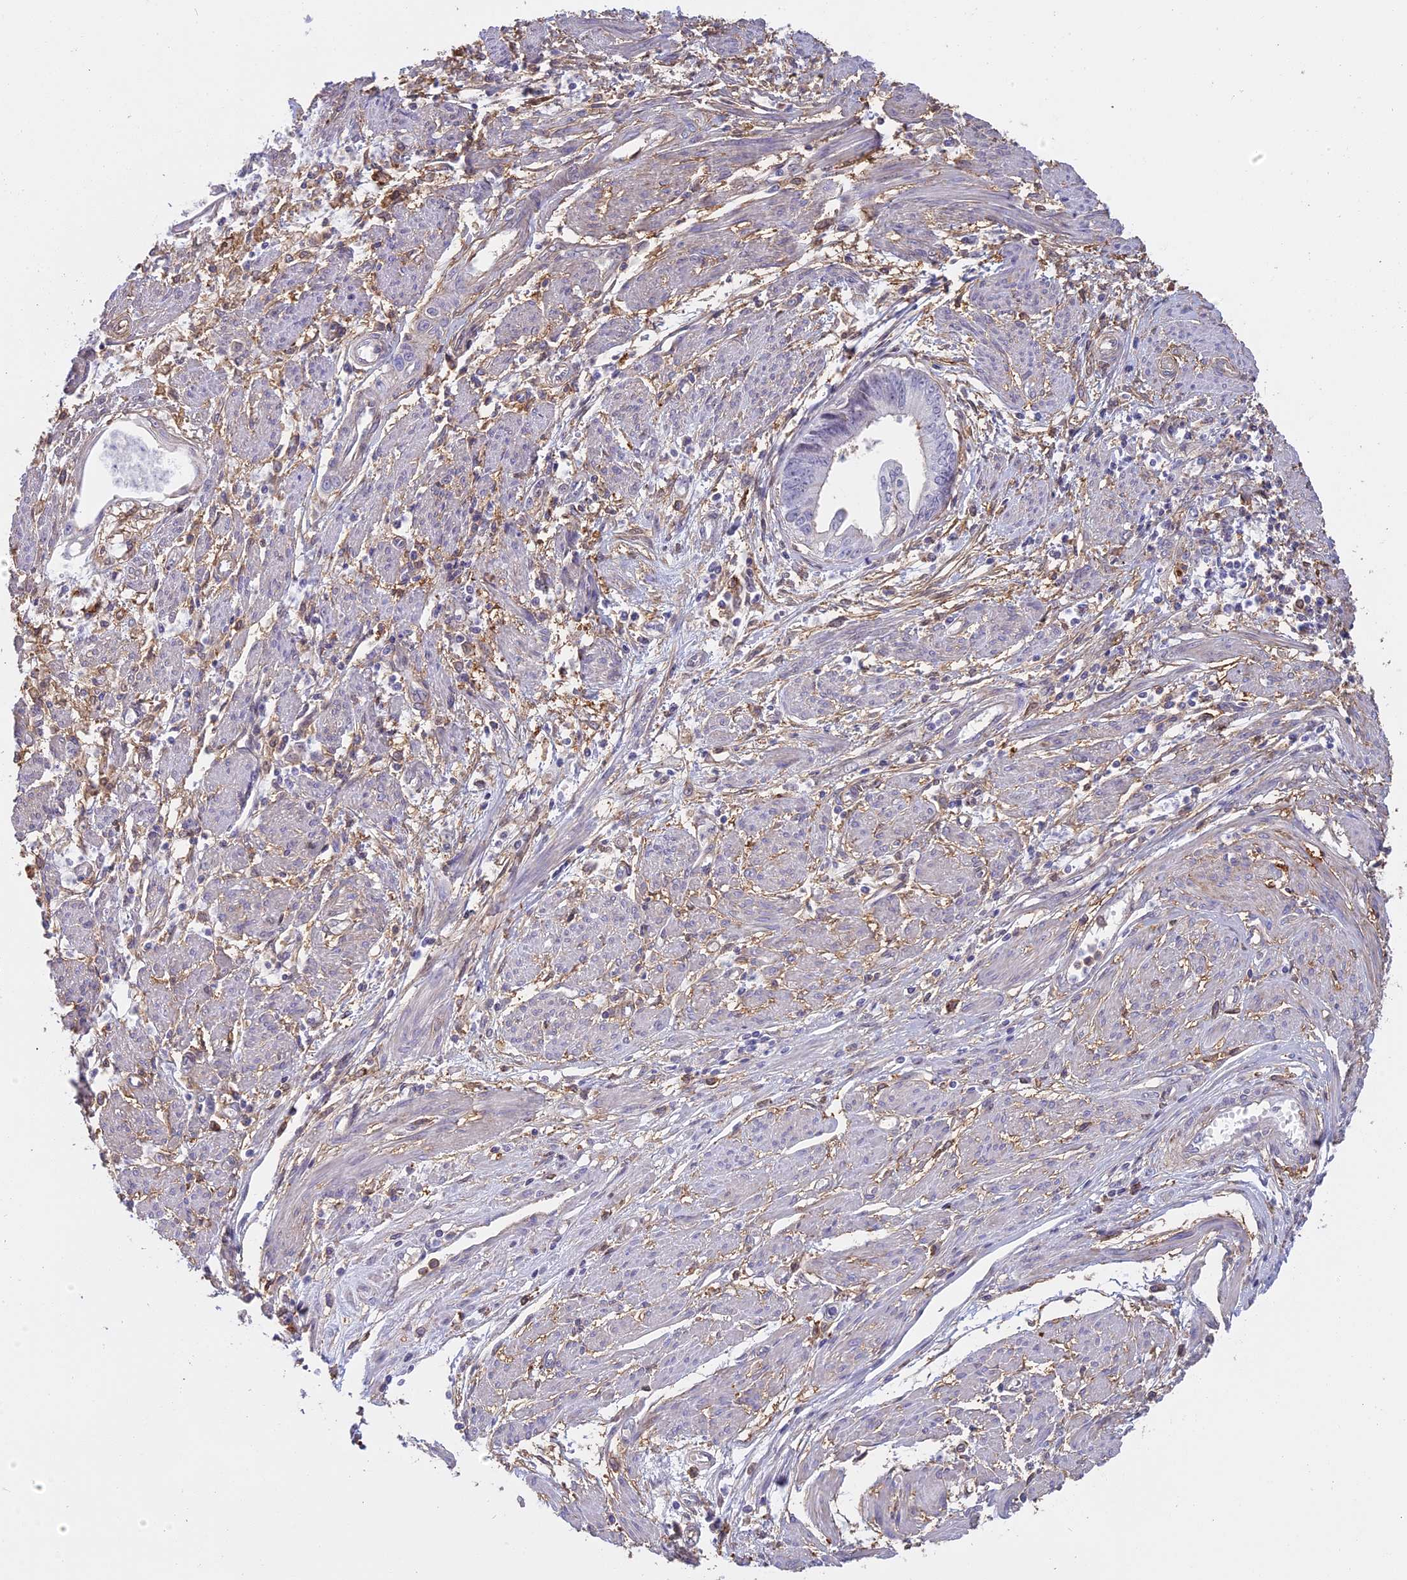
{"staining": {"intensity": "negative", "quantity": "none", "location": "none"}, "tissue": "endometrial cancer", "cell_type": "Tumor cells", "image_type": "cancer", "snomed": [{"axis": "morphology", "description": "Adenocarcinoma, NOS"}, {"axis": "topography", "description": "Endometrium"}], "caption": "A high-resolution histopathology image shows immunohistochemistry (IHC) staining of endometrial adenocarcinoma, which displays no significant staining in tumor cells. Brightfield microscopy of immunohistochemistry stained with DAB (3,3'-diaminobenzidine) (brown) and hematoxylin (blue), captured at high magnification.", "gene": "TMEM255B", "patient": {"sex": "female", "age": 73}}